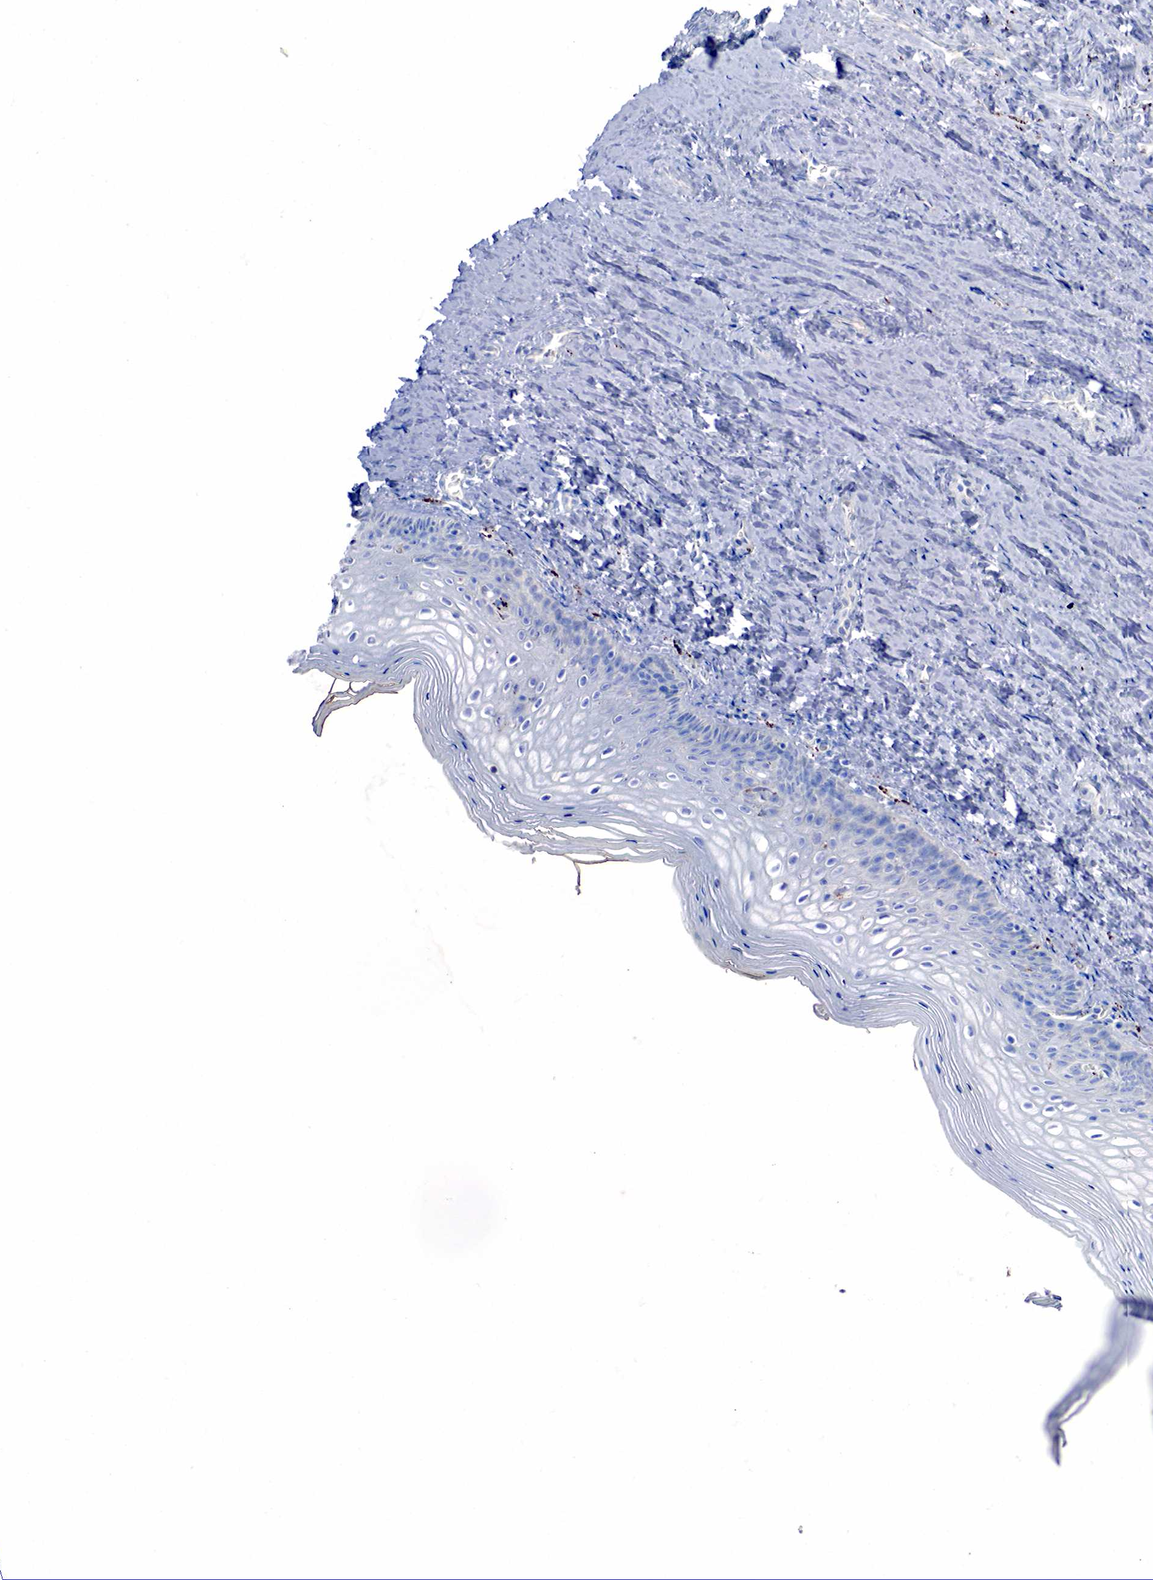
{"staining": {"intensity": "negative", "quantity": "none", "location": "none"}, "tissue": "vagina", "cell_type": "Squamous epithelial cells", "image_type": "normal", "snomed": [{"axis": "morphology", "description": "Normal tissue, NOS"}, {"axis": "topography", "description": "Vagina"}], "caption": "DAB (3,3'-diaminobenzidine) immunohistochemical staining of unremarkable vagina shows no significant expression in squamous epithelial cells.", "gene": "SYP", "patient": {"sex": "female", "age": 46}}